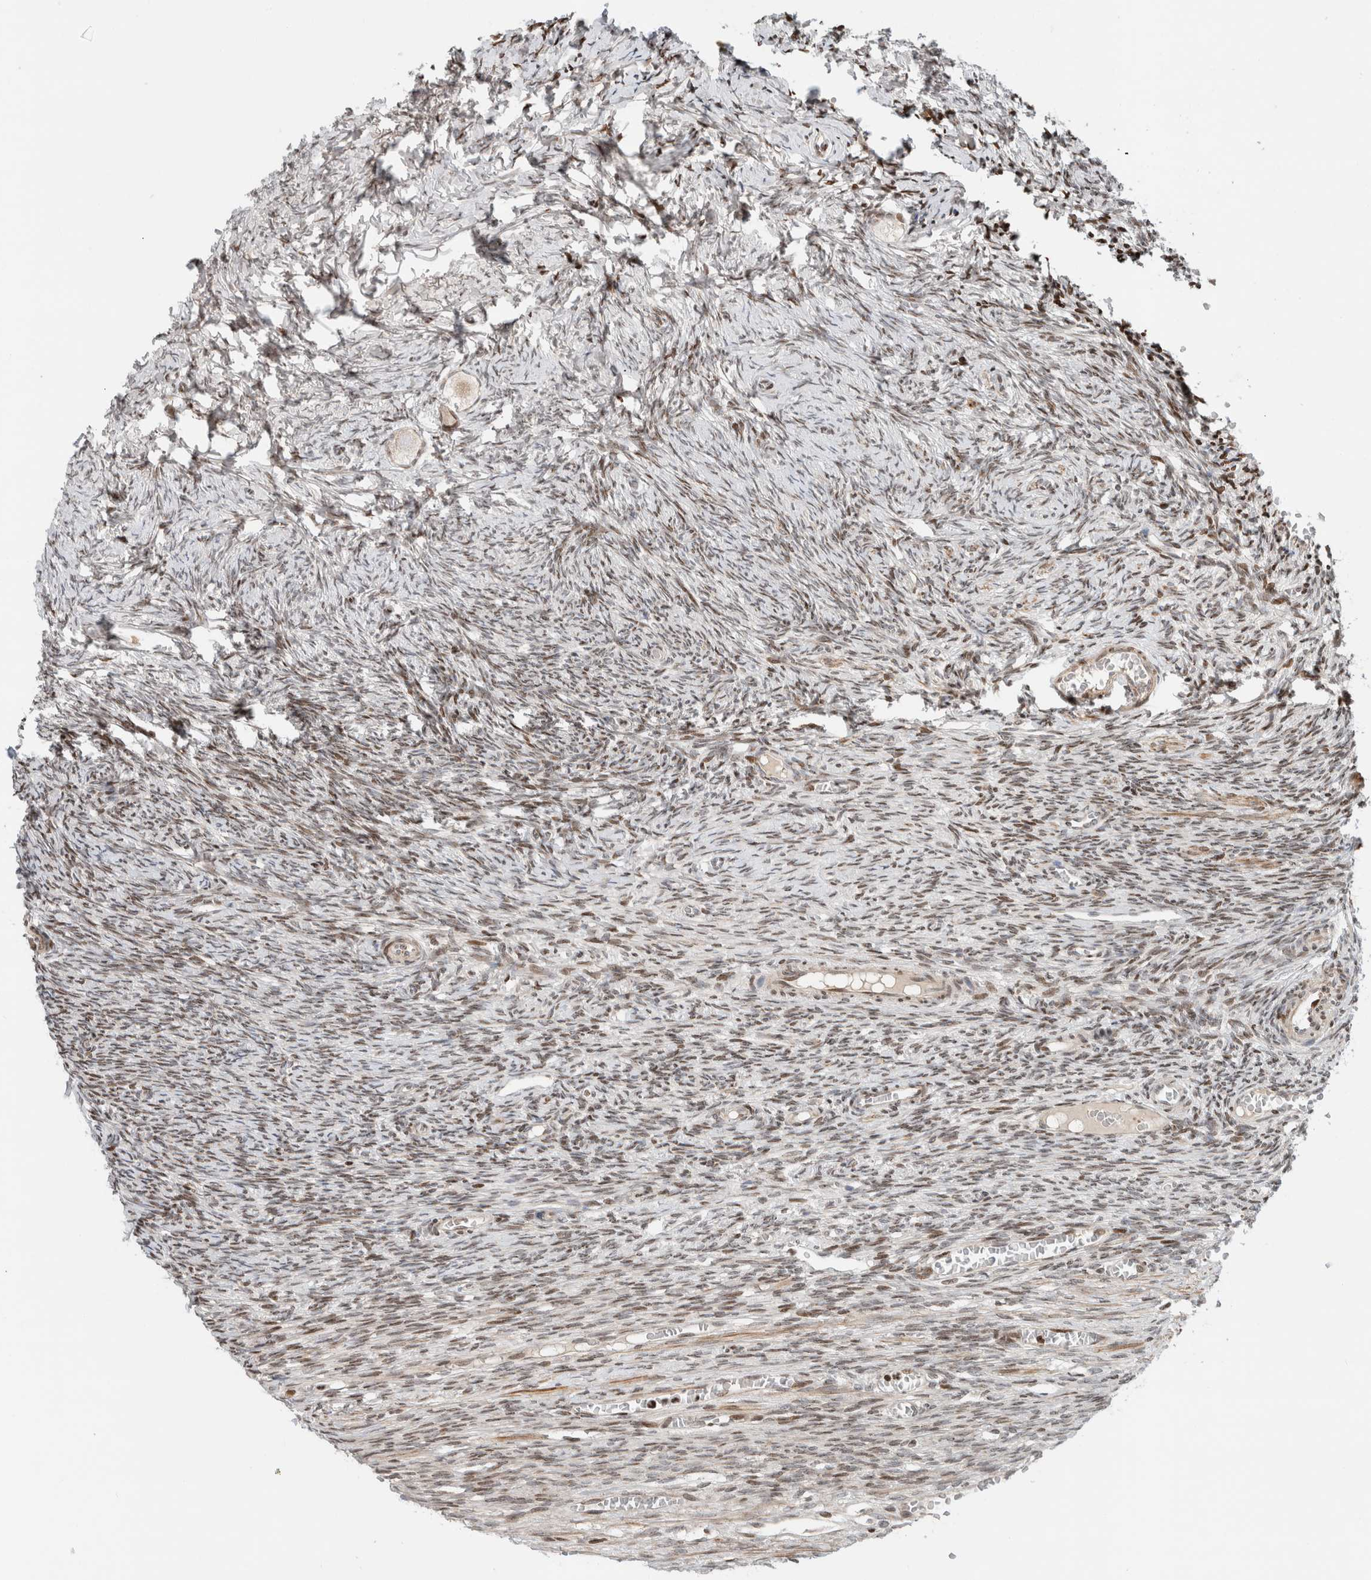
{"staining": {"intensity": "weak", "quantity": "25%-75%", "location": "nuclear"}, "tissue": "ovary", "cell_type": "Follicle cells", "image_type": "normal", "snomed": [{"axis": "morphology", "description": "Normal tissue, NOS"}, {"axis": "topography", "description": "Ovary"}], "caption": "This photomicrograph exhibits IHC staining of unremarkable human ovary, with low weak nuclear expression in about 25%-75% of follicle cells.", "gene": "GINS4", "patient": {"sex": "female", "age": 27}}